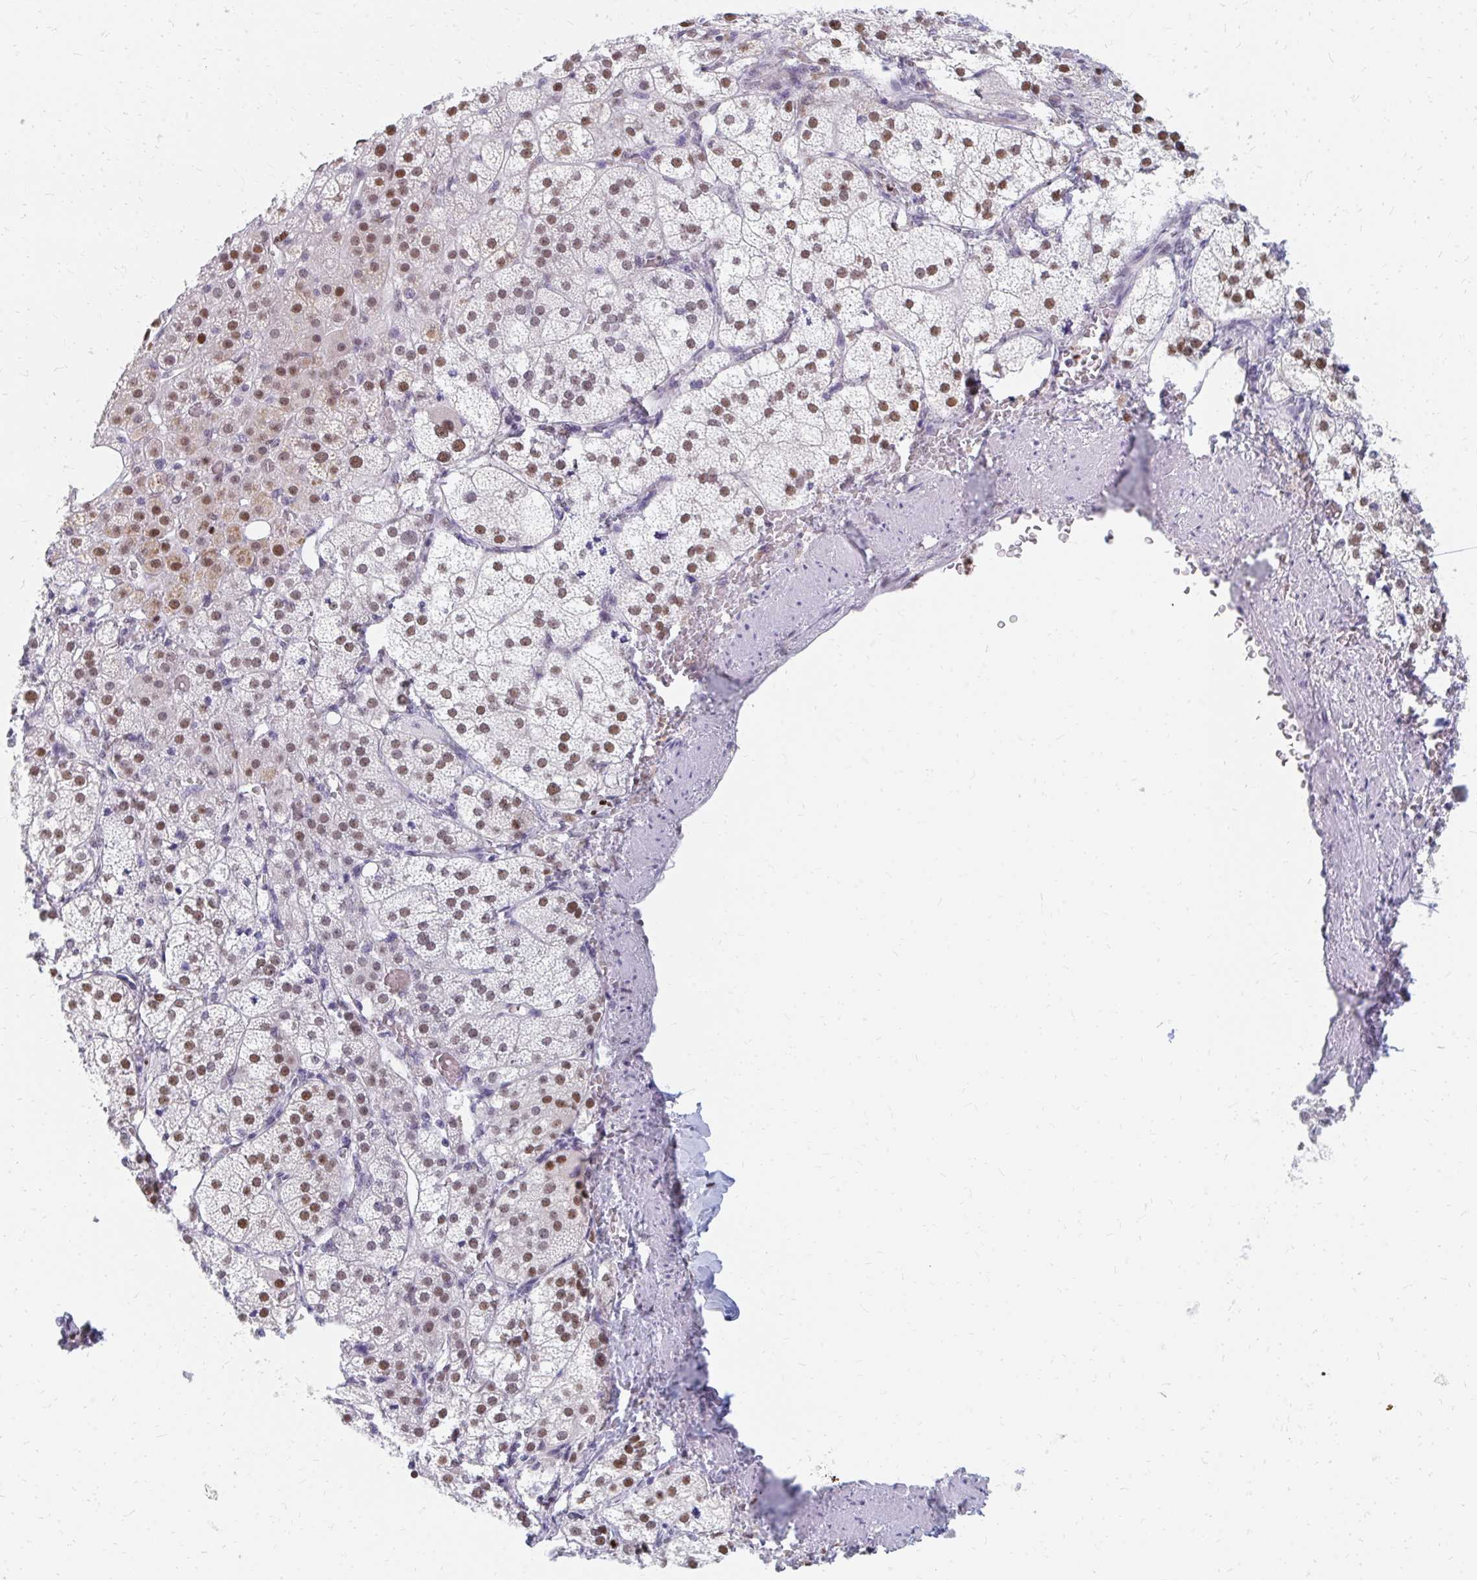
{"staining": {"intensity": "strong", "quantity": ">75%", "location": "nuclear"}, "tissue": "adrenal gland", "cell_type": "Glandular cells", "image_type": "normal", "snomed": [{"axis": "morphology", "description": "Normal tissue, NOS"}, {"axis": "topography", "description": "Adrenal gland"}], "caption": "Adrenal gland stained with DAB immunohistochemistry (IHC) displays high levels of strong nuclear expression in approximately >75% of glandular cells.", "gene": "PLK3", "patient": {"sex": "female", "age": 60}}